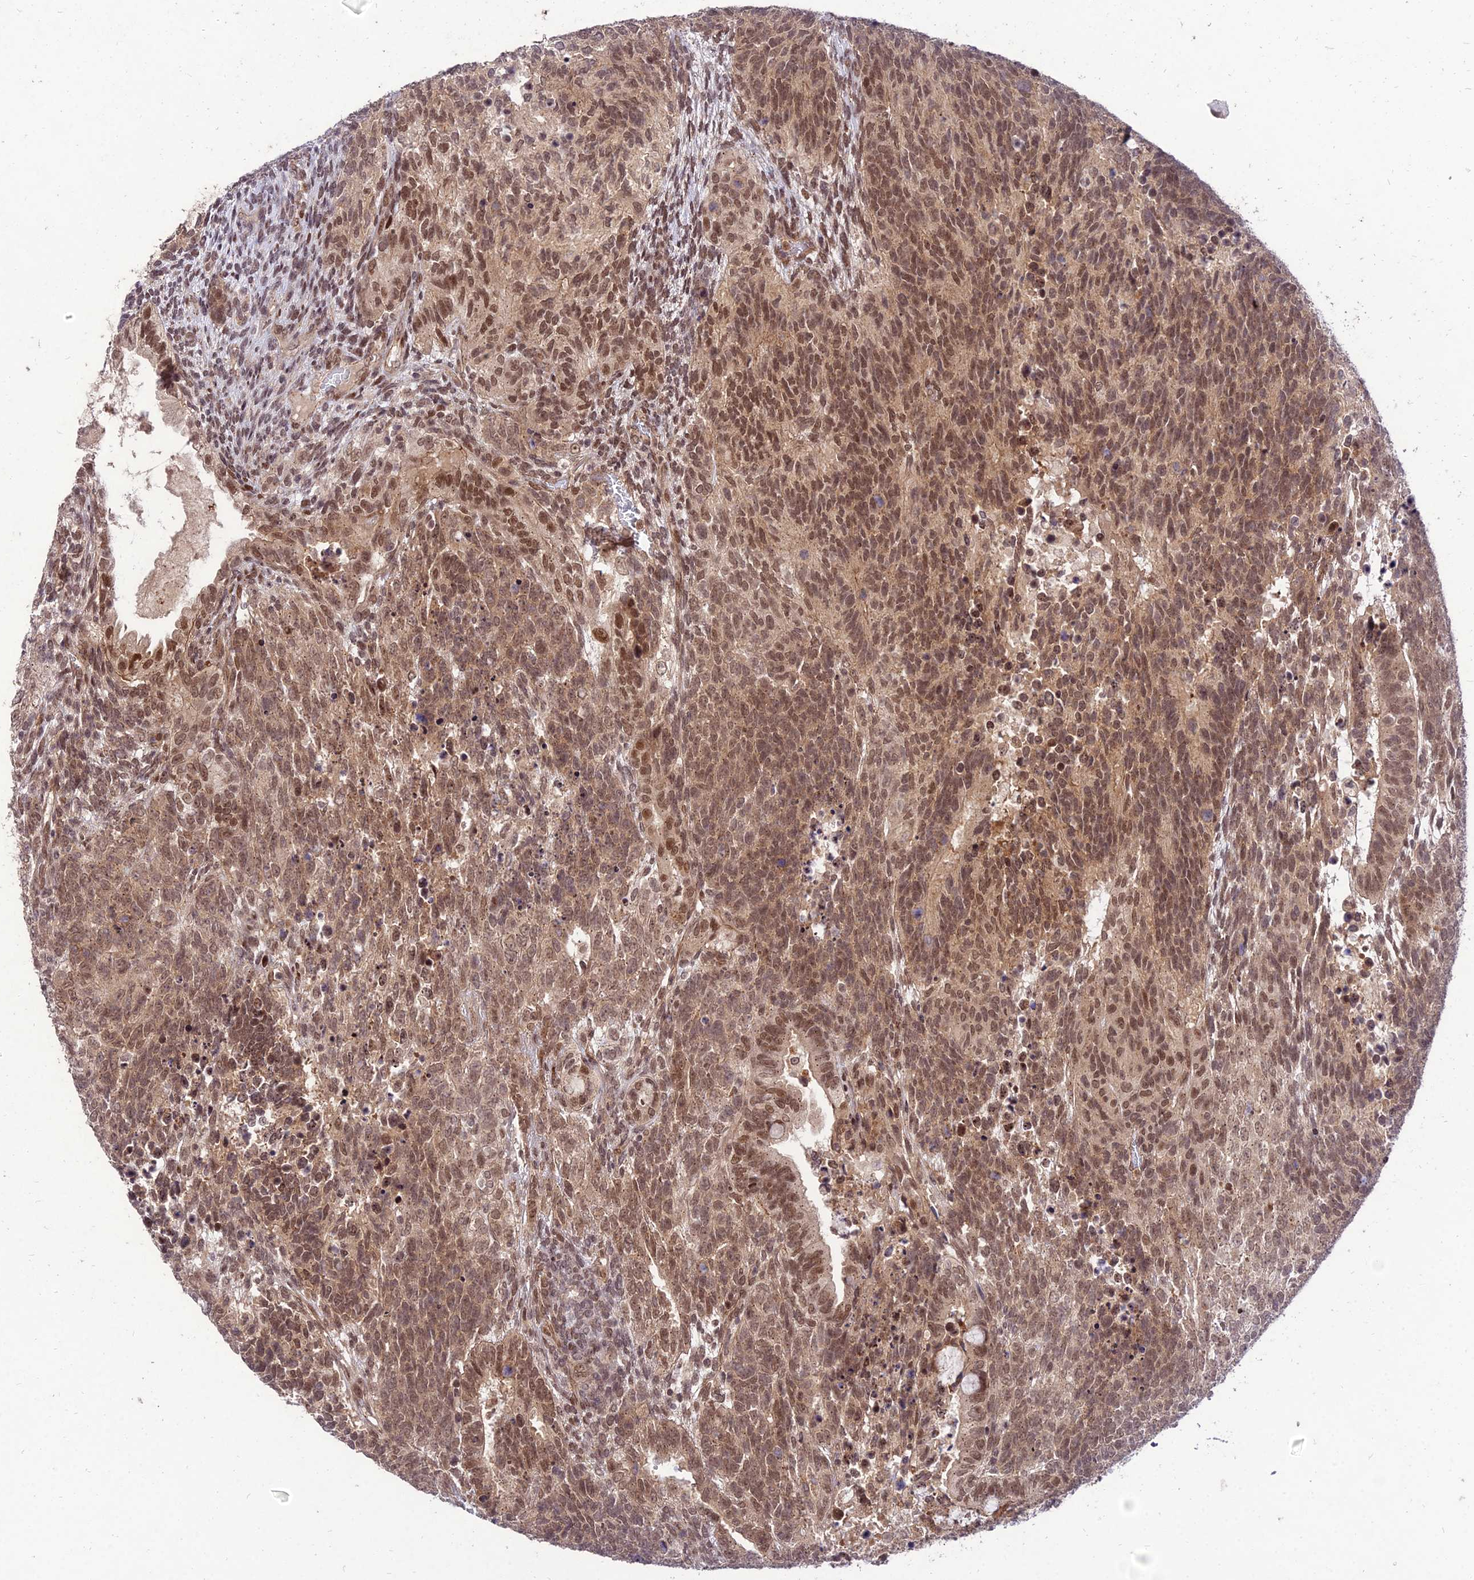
{"staining": {"intensity": "moderate", "quantity": ">75%", "location": "cytoplasmic/membranous,nuclear"}, "tissue": "testis cancer", "cell_type": "Tumor cells", "image_type": "cancer", "snomed": [{"axis": "morphology", "description": "Carcinoma, Embryonal, NOS"}, {"axis": "topography", "description": "Testis"}], "caption": "Approximately >75% of tumor cells in testis cancer (embryonal carcinoma) show moderate cytoplasmic/membranous and nuclear protein positivity as visualized by brown immunohistochemical staining.", "gene": "ZNF85", "patient": {"sex": "male", "age": 23}}